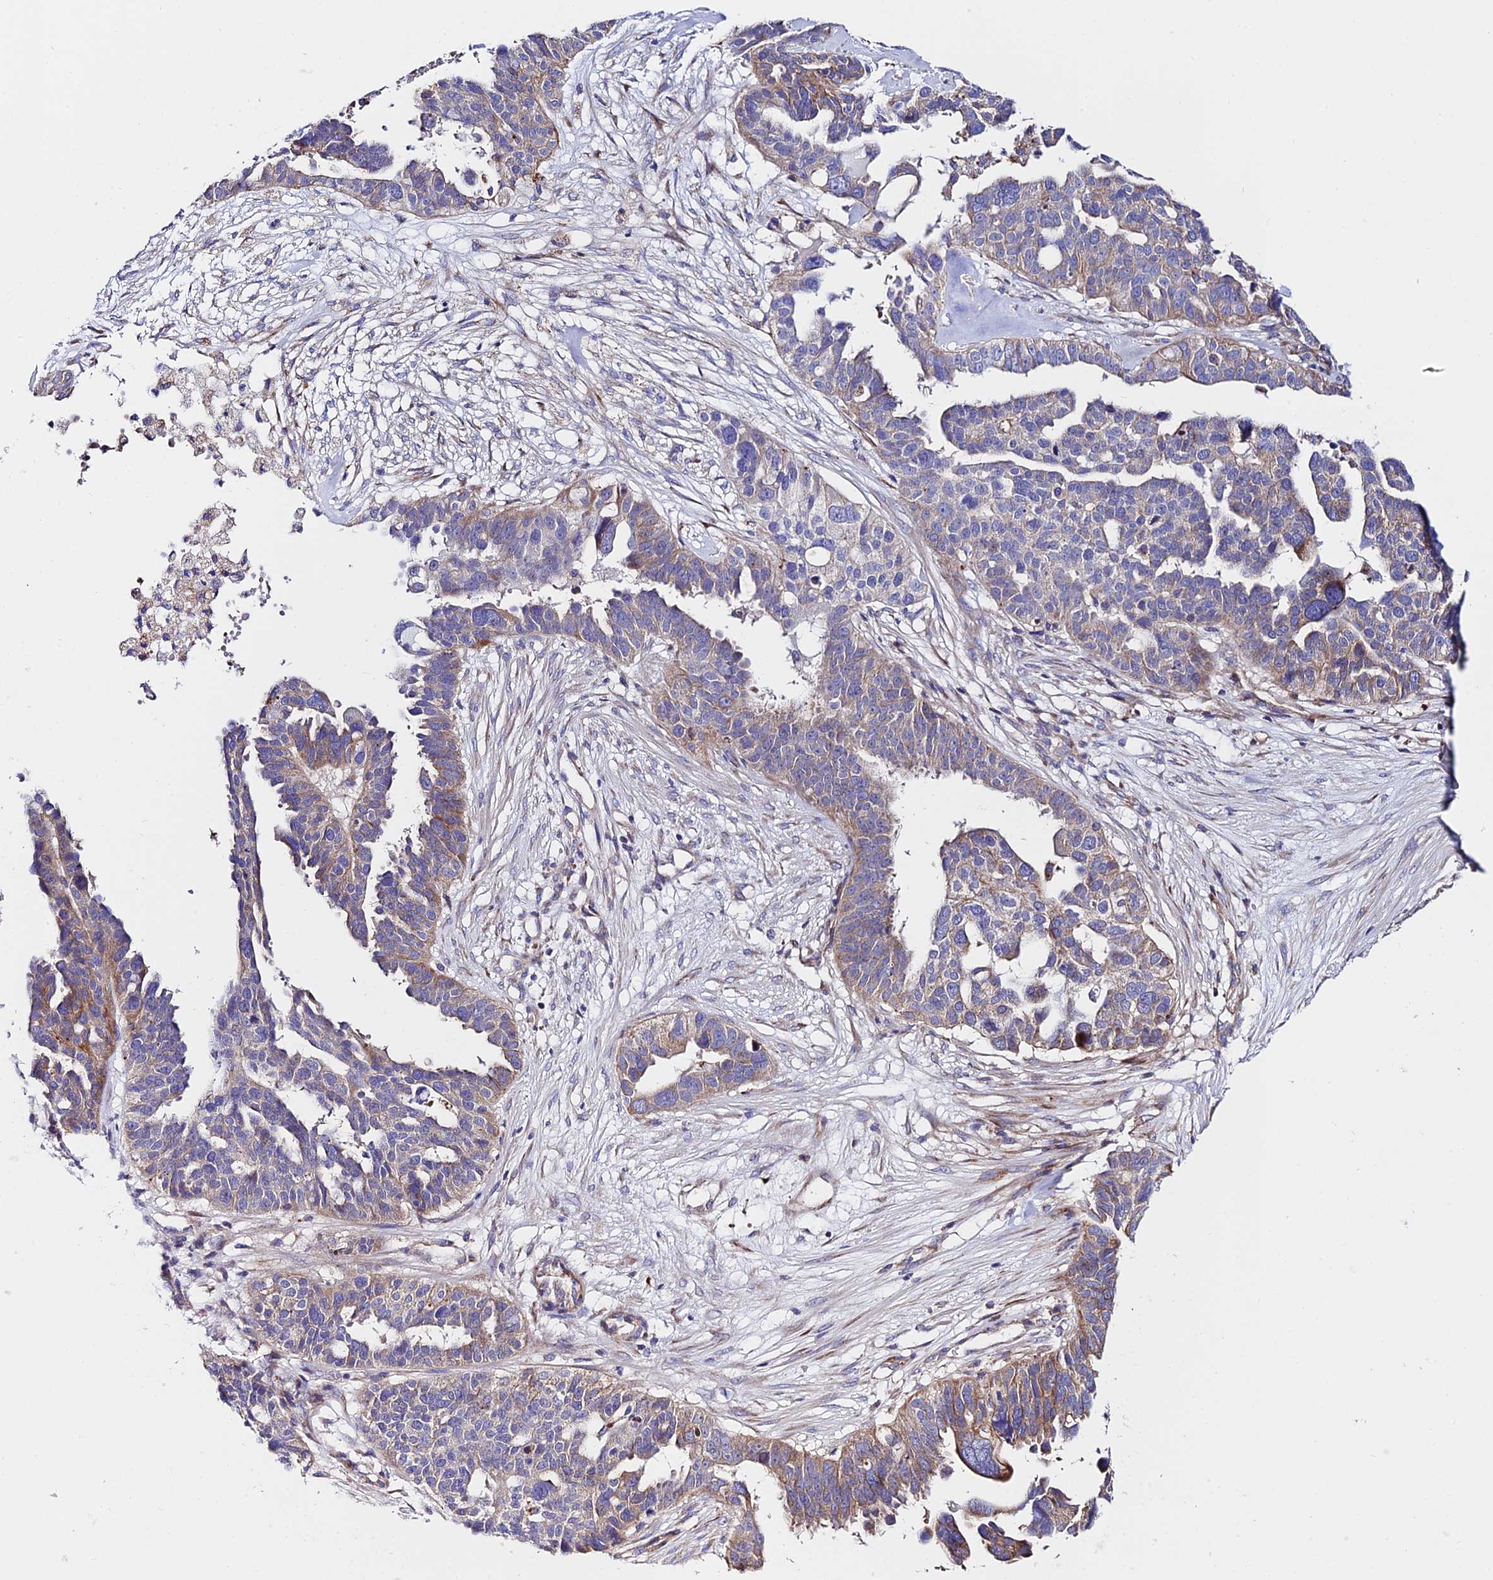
{"staining": {"intensity": "weak", "quantity": "25%-75%", "location": "cytoplasmic/membranous"}, "tissue": "ovarian cancer", "cell_type": "Tumor cells", "image_type": "cancer", "snomed": [{"axis": "morphology", "description": "Cystadenocarcinoma, serous, NOS"}, {"axis": "topography", "description": "Ovary"}], "caption": "Protein staining of ovarian cancer tissue exhibits weak cytoplasmic/membranous staining in about 25%-75% of tumor cells. (DAB = brown stain, brightfield microscopy at high magnification).", "gene": "VPS13C", "patient": {"sex": "female", "age": 59}}